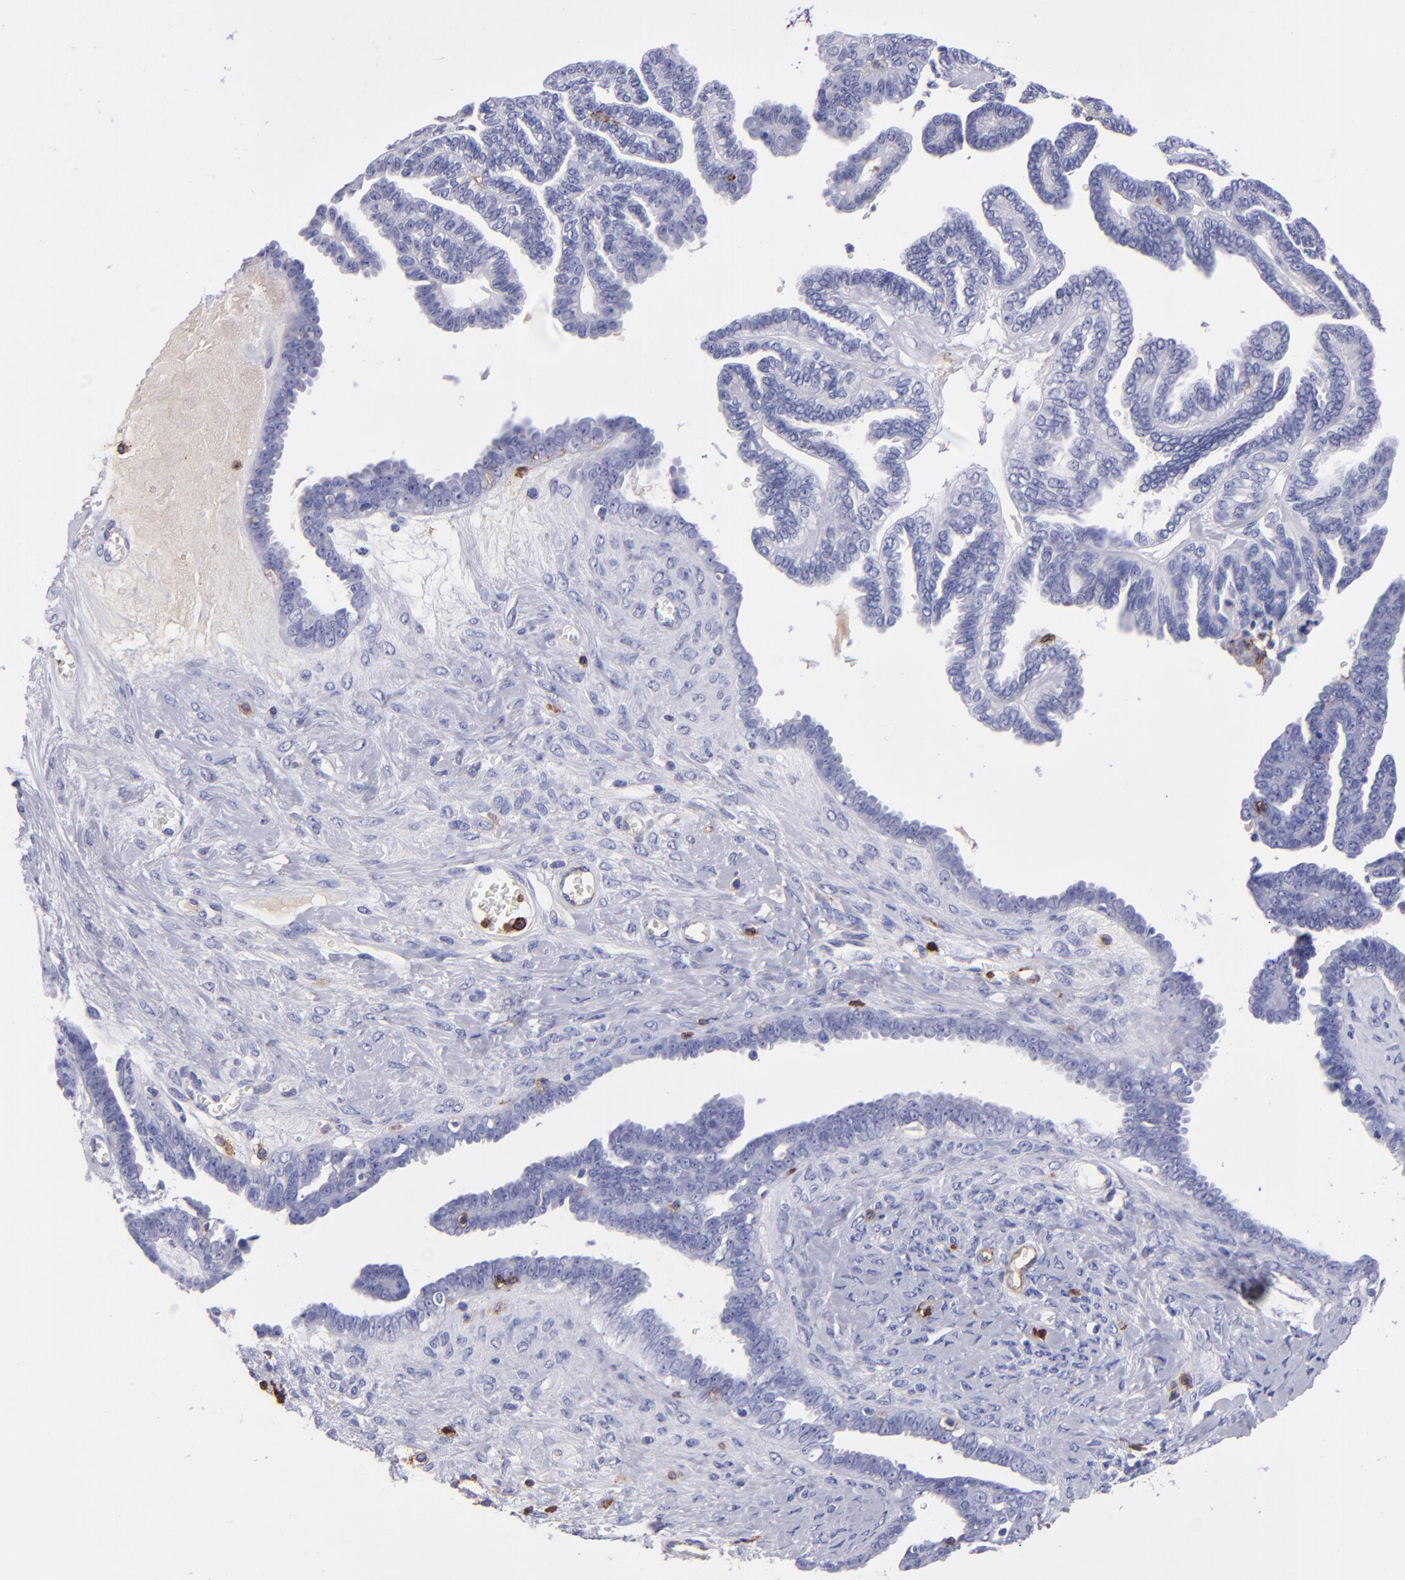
{"staining": {"intensity": "negative", "quantity": "none", "location": "none"}, "tissue": "ovarian cancer", "cell_type": "Tumor cells", "image_type": "cancer", "snomed": [{"axis": "morphology", "description": "Cystadenocarcinoma, serous, NOS"}, {"axis": "topography", "description": "Ovary"}], "caption": "Ovarian cancer stained for a protein using IHC demonstrates no positivity tumor cells.", "gene": "ICAM3", "patient": {"sex": "female", "age": 71}}